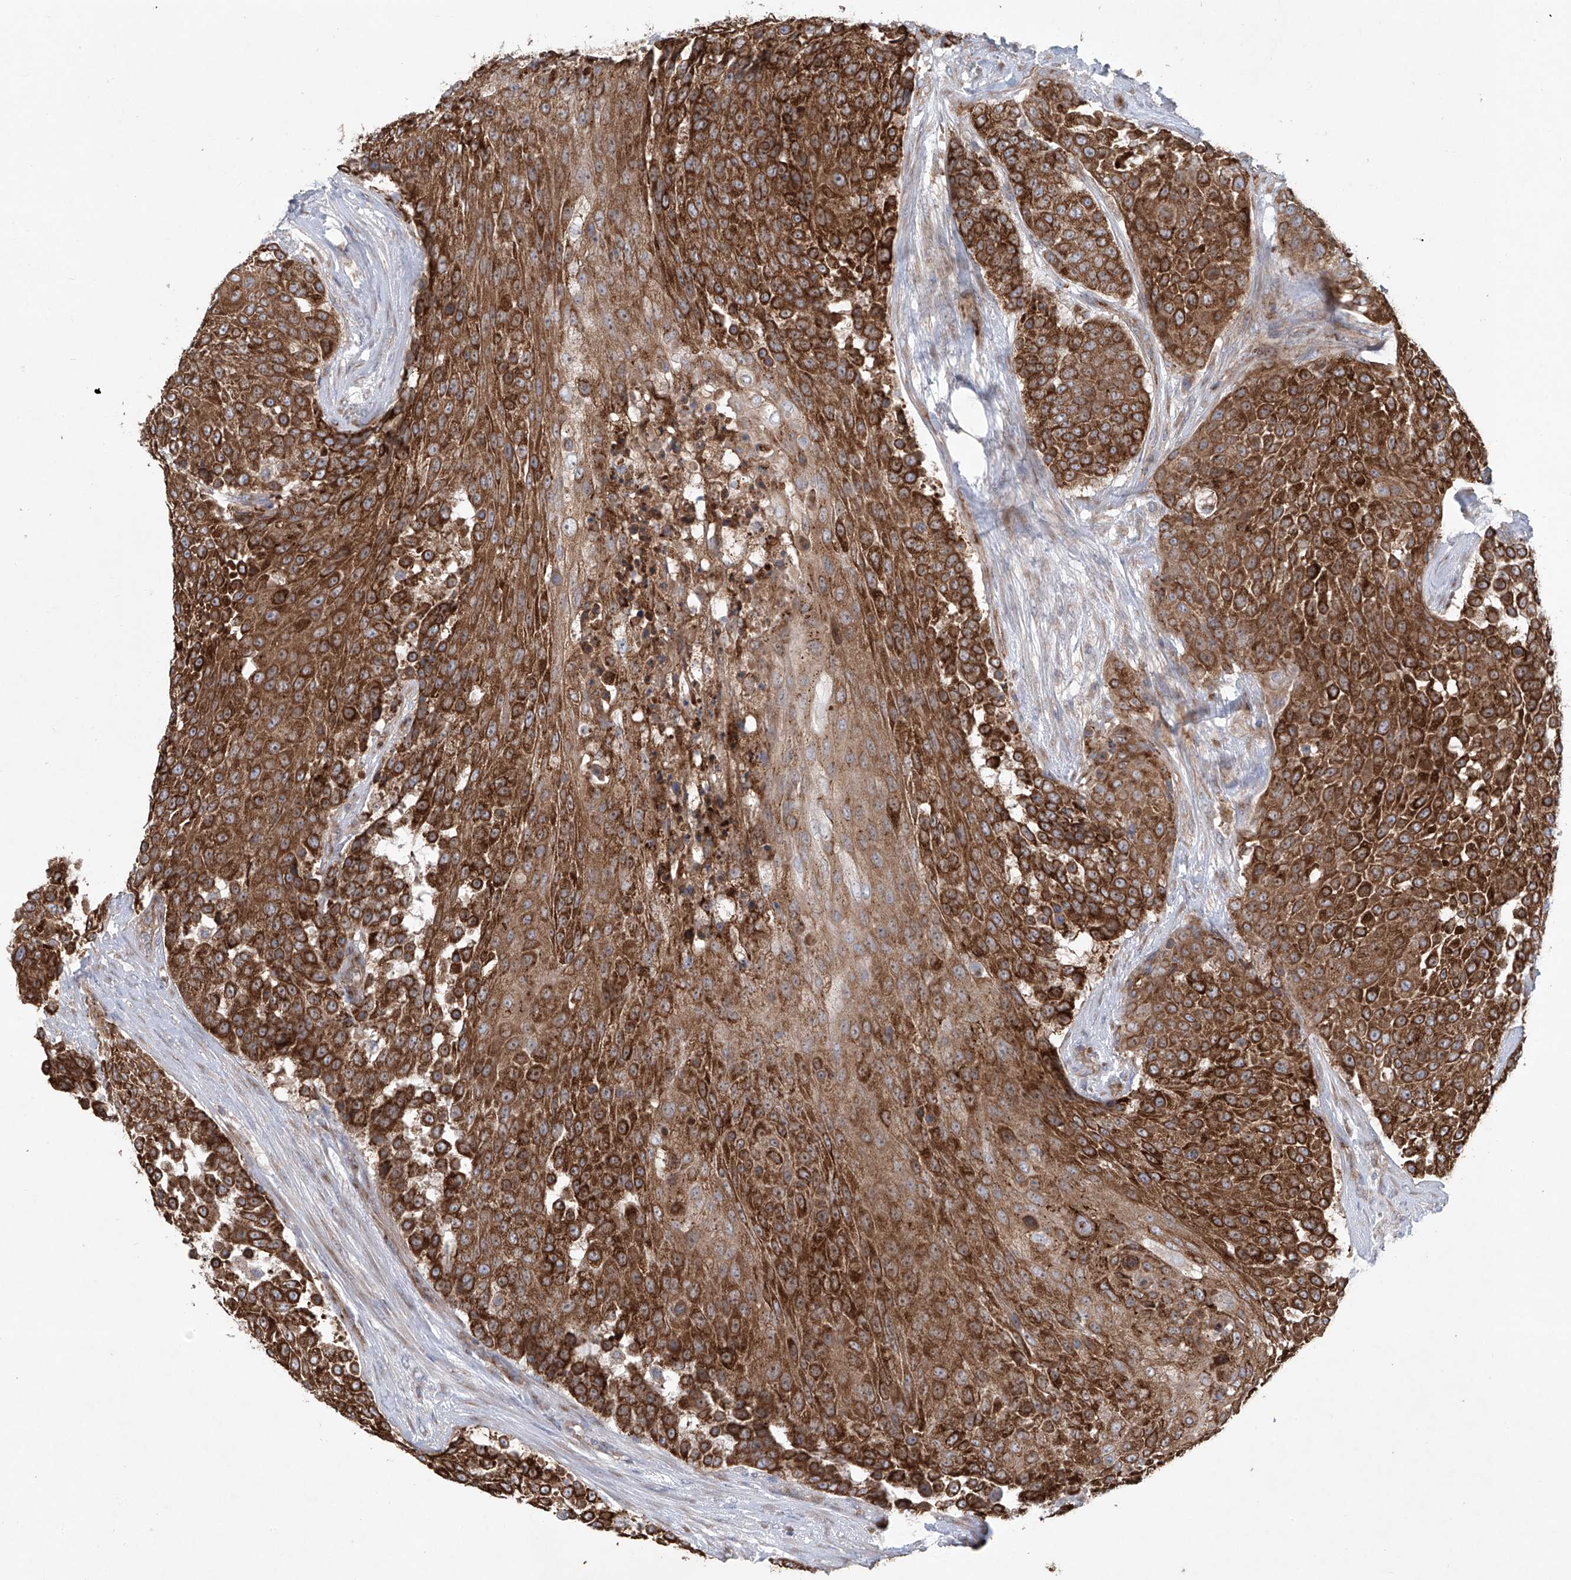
{"staining": {"intensity": "strong", "quantity": ">75%", "location": "cytoplasmic/membranous"}, "tissue": "urothelial cancer", "cell_type": "Tumor cells", "image_type": "cancer", "snomed": [{"axis": "morphology", "description": "Urothelial carcinoma, High grade"}, {"axis": "topography", "description": "Urinary bladder"}], "caption": "This histopathology image reveals IHC staining of high-grade urothelial carcinoma, with high strong cytoplasmic/membranous staining in about >75% of tumor cells.", "gene": "KLC4", "patient": {"sex": "female", "age": 63}}